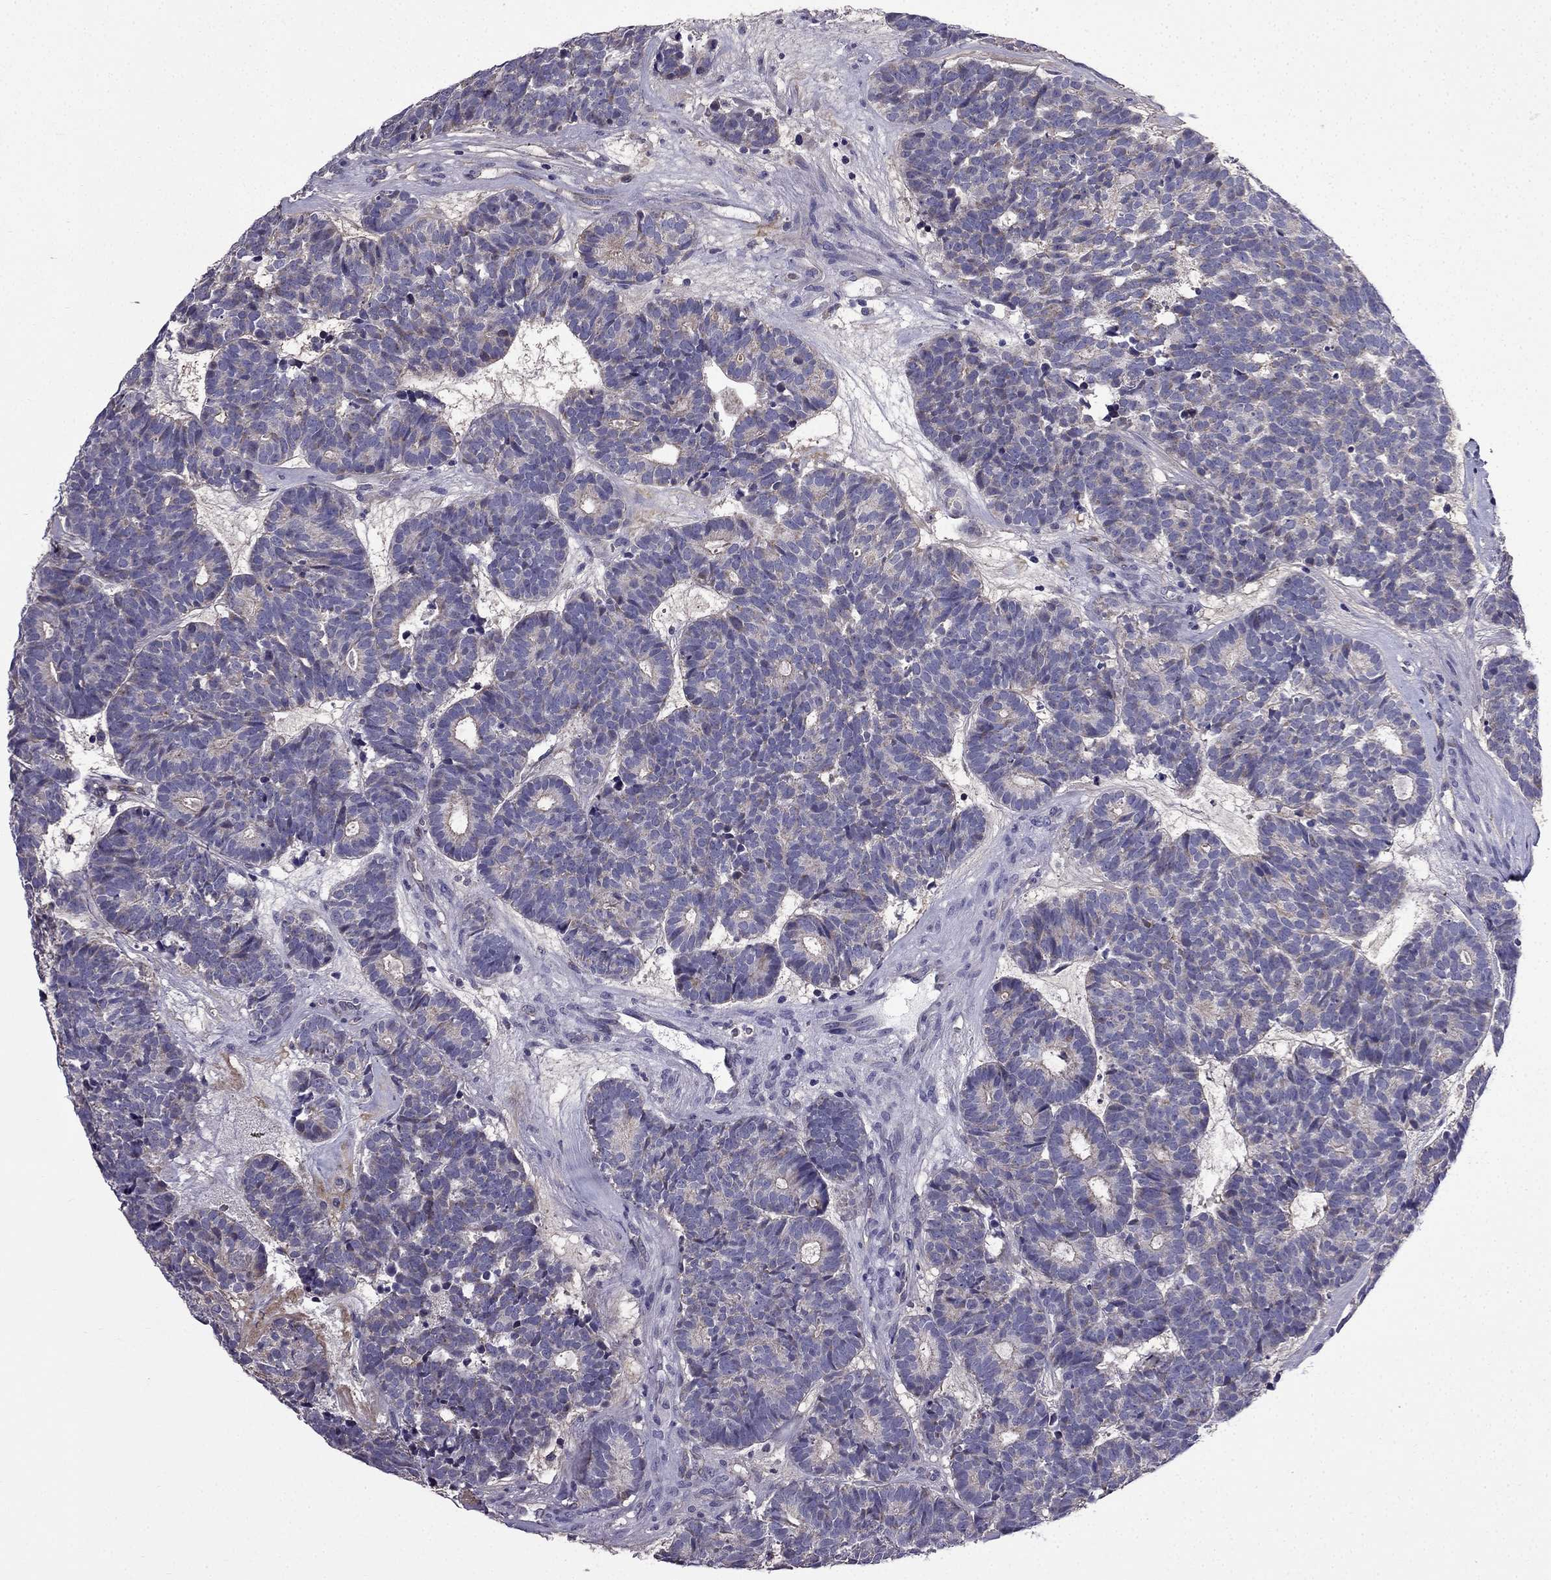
{"staining": {"intensity": "negative", "quantity": "none", "location": "none"}, "tissue": "head and neck cancer", "cell_type": "Tumor cells", "image_type": "cancer", "snomed": [{"axis": "morphology", "description": "Adenocarcinoma, NOS"}, {"axis": "topography", "description": "Head-Neck"}], "caption": "Tumor cells are negative for brown protein staining in head and neck cancer (adenocarcinoma). (DAB (3,3'-diaminobenzidine) immunohistochemistry visualized using brightfield microscopy, high magnification).", "gene": "SLC6A2", "patient": {"sex": "female", "age": 81}}